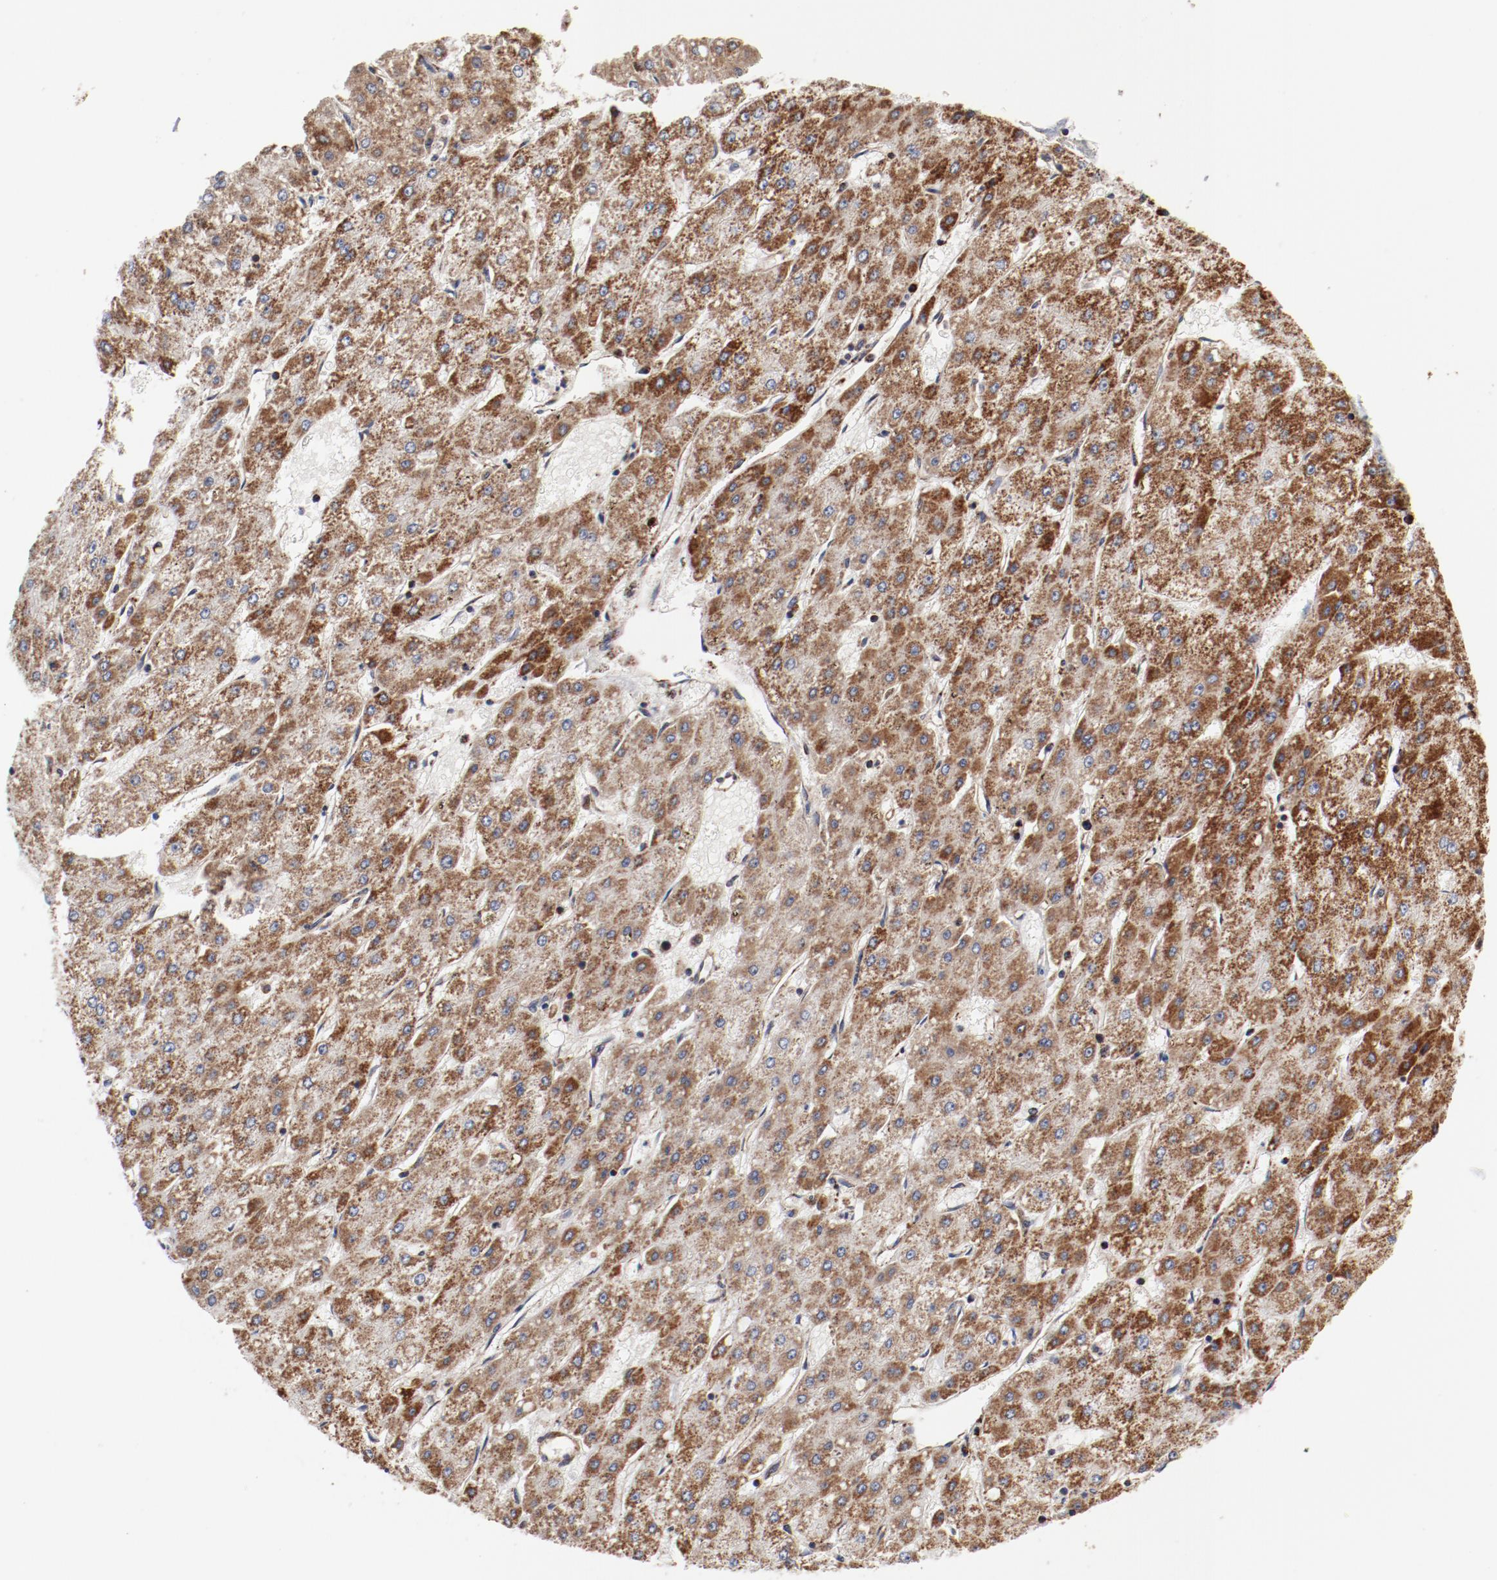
{"staining": {"intensity": "strong", "quantity": ">75%", "location": "cytoplasmic/membranous"}, "tissue": "liver cancer", "cell_type": "Tumor cells", "image_type": "cancer", "snomed": [{"axis": "morphology", "description": "Carcinoma, Hepatocellular, NOS"}, {"axis": "topography", "description": "Liver"}], "caption": "This histopathology image displays immunohistochemistry staining of human liver cancer (hepatocellular carcinoma), with high strong cytoplasmic/membranous staining in approximately >75% of tumor cells.", "gene": "NDUFV2", "patient": {"sex": "female", "age": 52}}